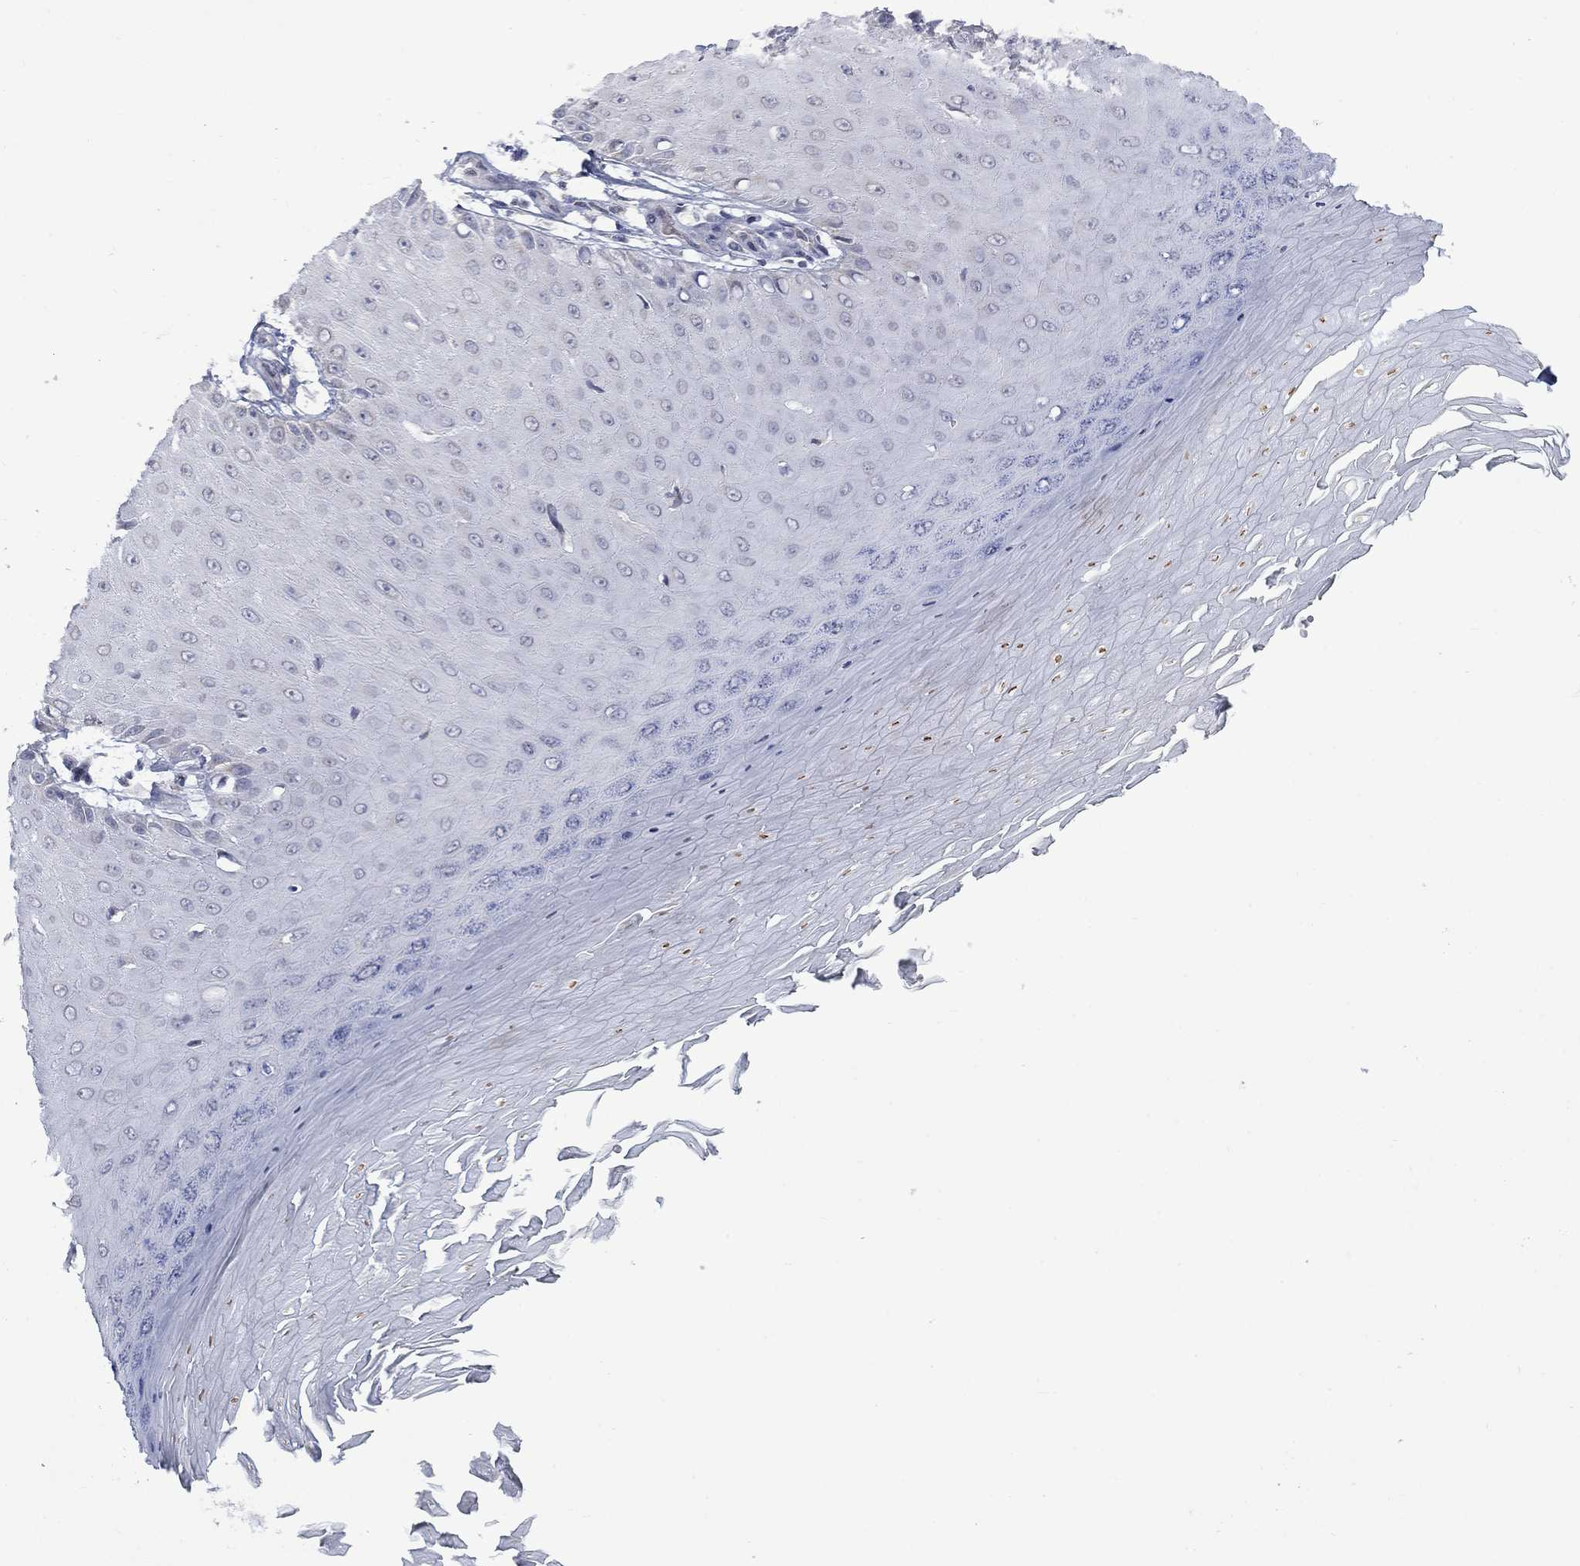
{"staining": {"intensity": "negative", "quantity": "none", "location": "none"}, "tissue": "skin cancer", "cell_type": "Tumor cells", "image_type": "cancer", "snomed": [{"axis": "morphology", "description": "Inflammation, NOS"}, {"axis": "morphology", "description": "Squamous cell carcinoma, NOS"}, {"axis": "topography", "description": "Skin"}], "caption": "A photomicrograph of human squamous cell carcinoma (skin) is negative for staining in tumor cells.", "gene": "KCNJ16", "patient": {"sex": "male", "age": 70}}